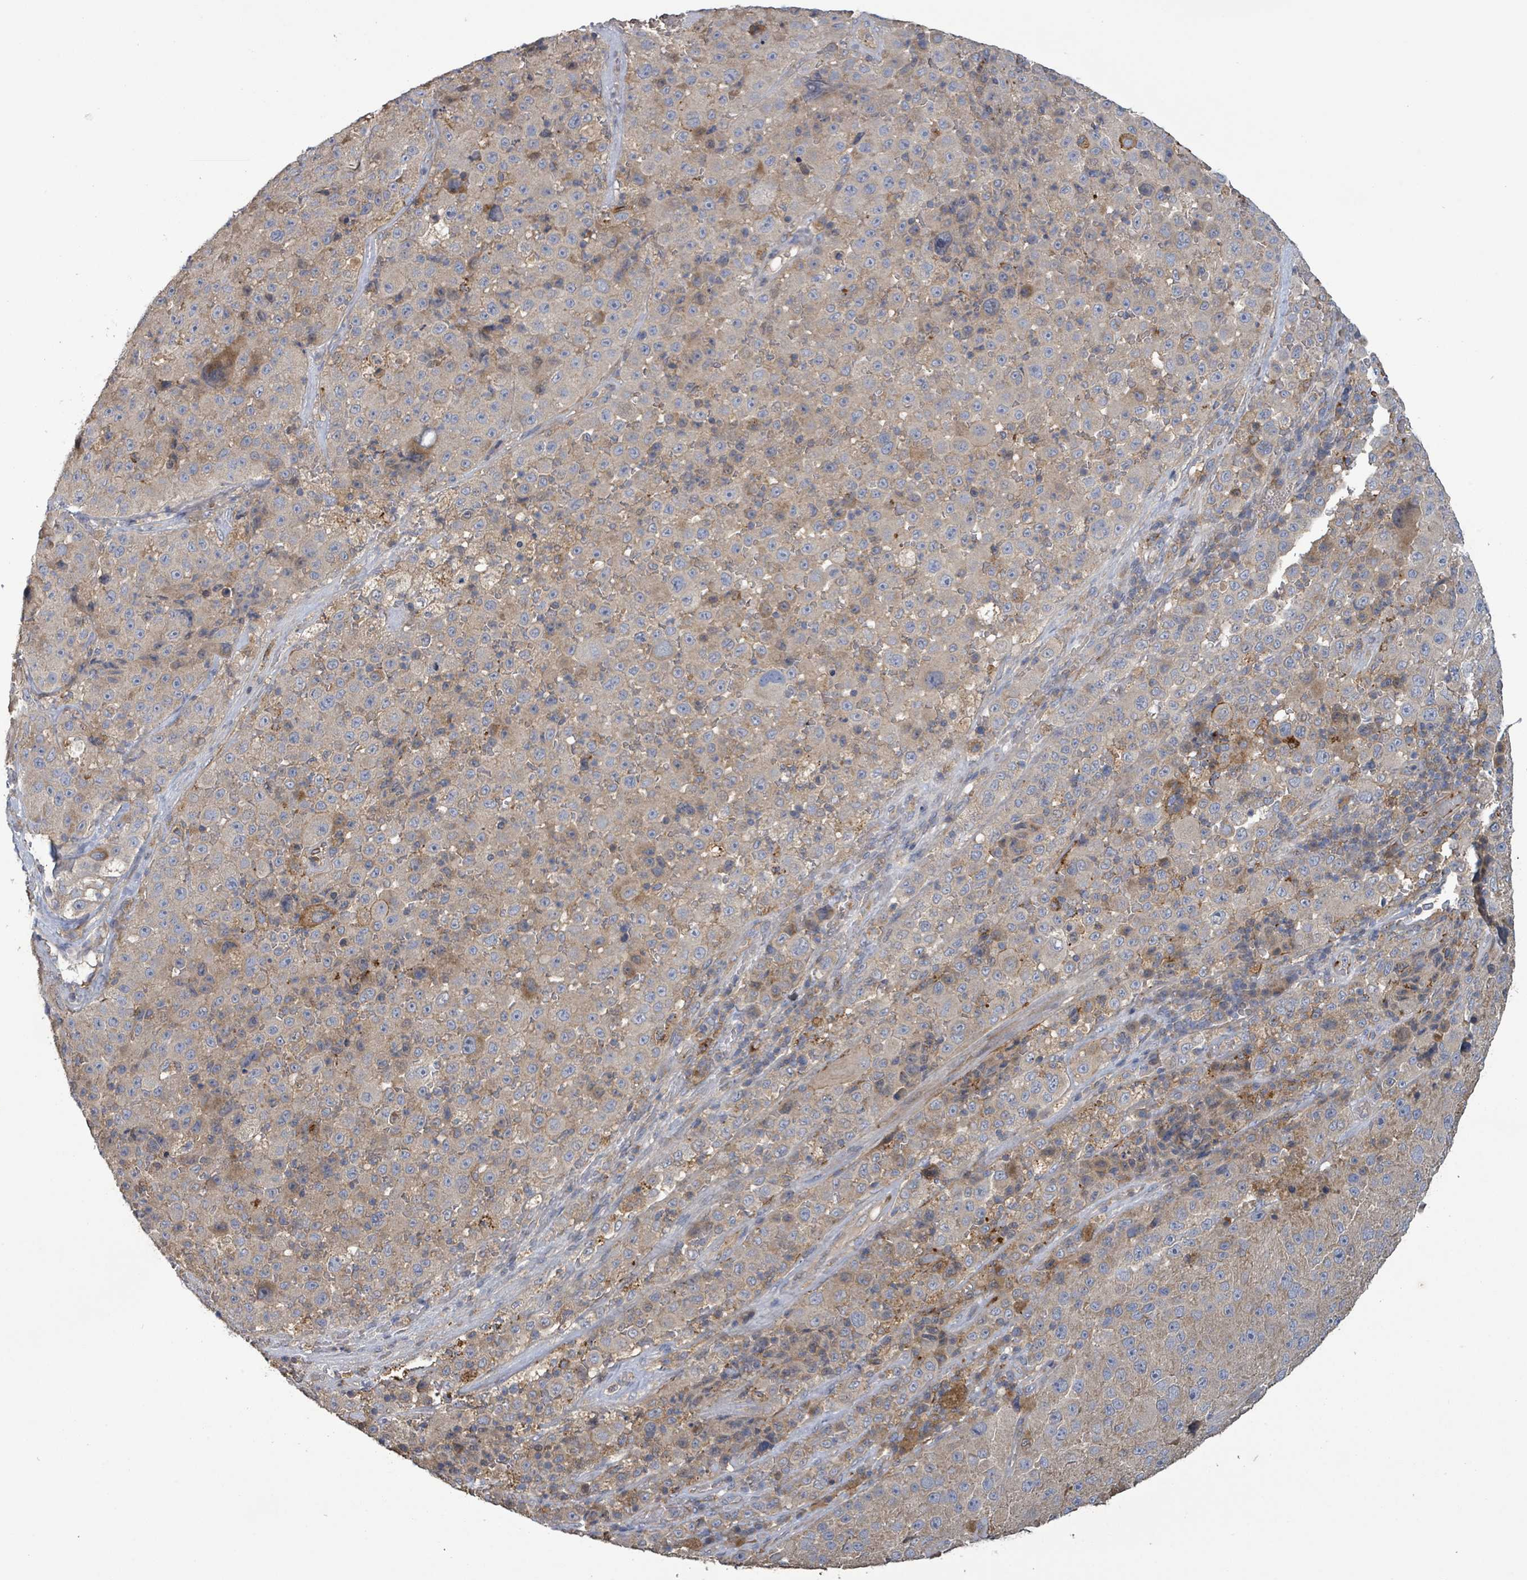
{"staining": {"intensity": "weak", "quantity": "25%-75%", "location": "cytoplasmic/membranous"}, "tissue": "melanoma", "cell_type": "Tumor cells", "image_type": "cancer", "snomed": [{"axis": "morphology", "description": "Malignant melanoma, Metastatic site"}, {"axis": "topography", "description": "Lymph node"}], "caption": "There is low levels of weak cytoplasmic/membranous positivity in tumor cells of melanoma, as demonstrated by immunohistochemical staining (brown color).", "gene": "PLAAT1", "patient": {"sex": "male", "age": 62}}